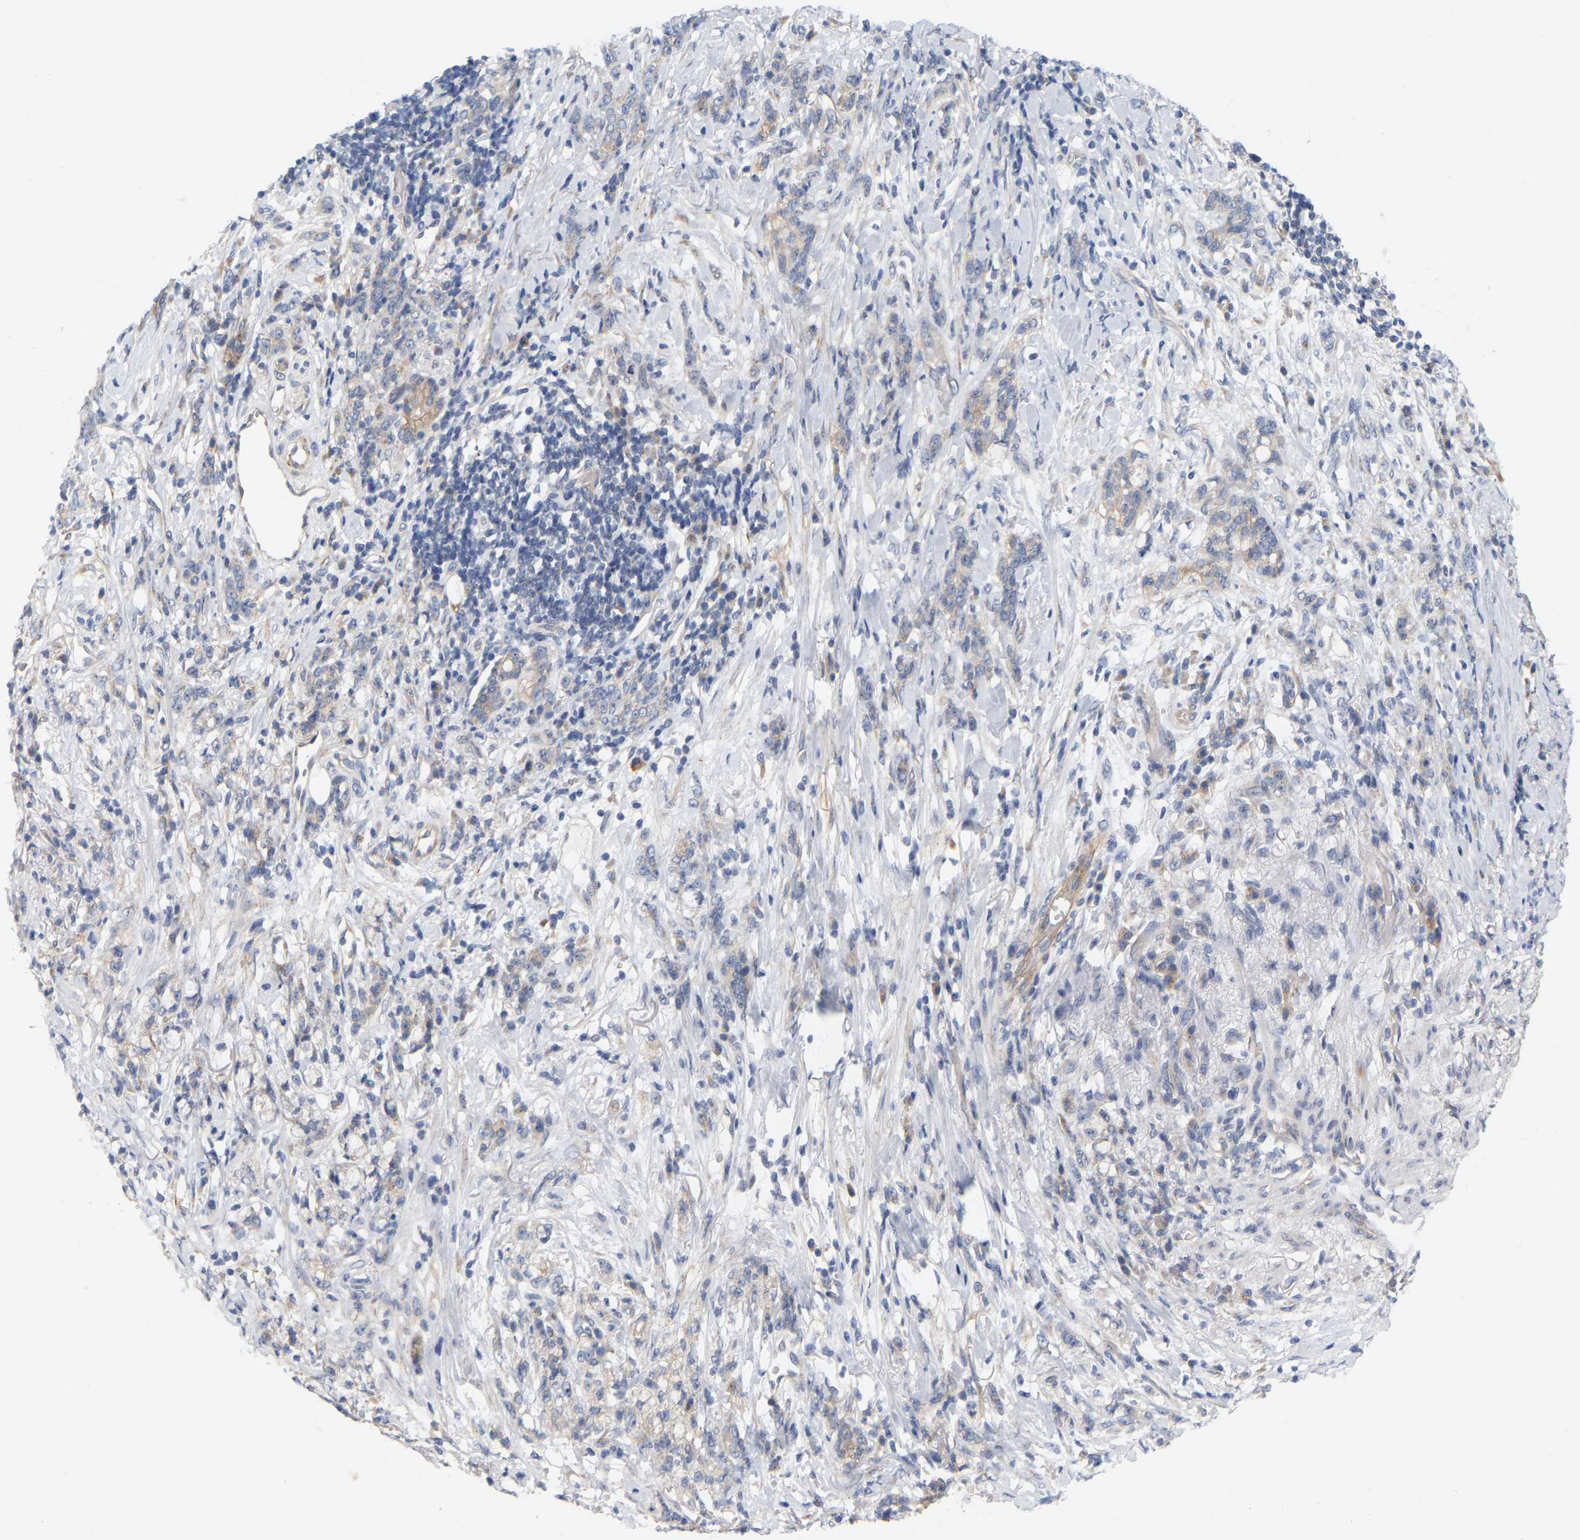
{"staining": {"intensity": "weak", "quantity": ">75%", "location": "cytoplasmic/membranous"}, "tissue": "stomach cancer", "cell_type": "Tumor cells", "image_type": "cancer", "snomed": [{"axis": "morphology", "description": "Adenocarcinoma, NOS"}, {"axis": "topography", "description": "Stomach, lower"}], "caption": "Weak cytoplasmic/membranous positivity is identified in approximately >75% of tumor cells in stomach cancer. (IHC, brightfield microscopy, high magnification).", "gene": "MINDY4", "patient": {"sex": "male", "age": 88}}